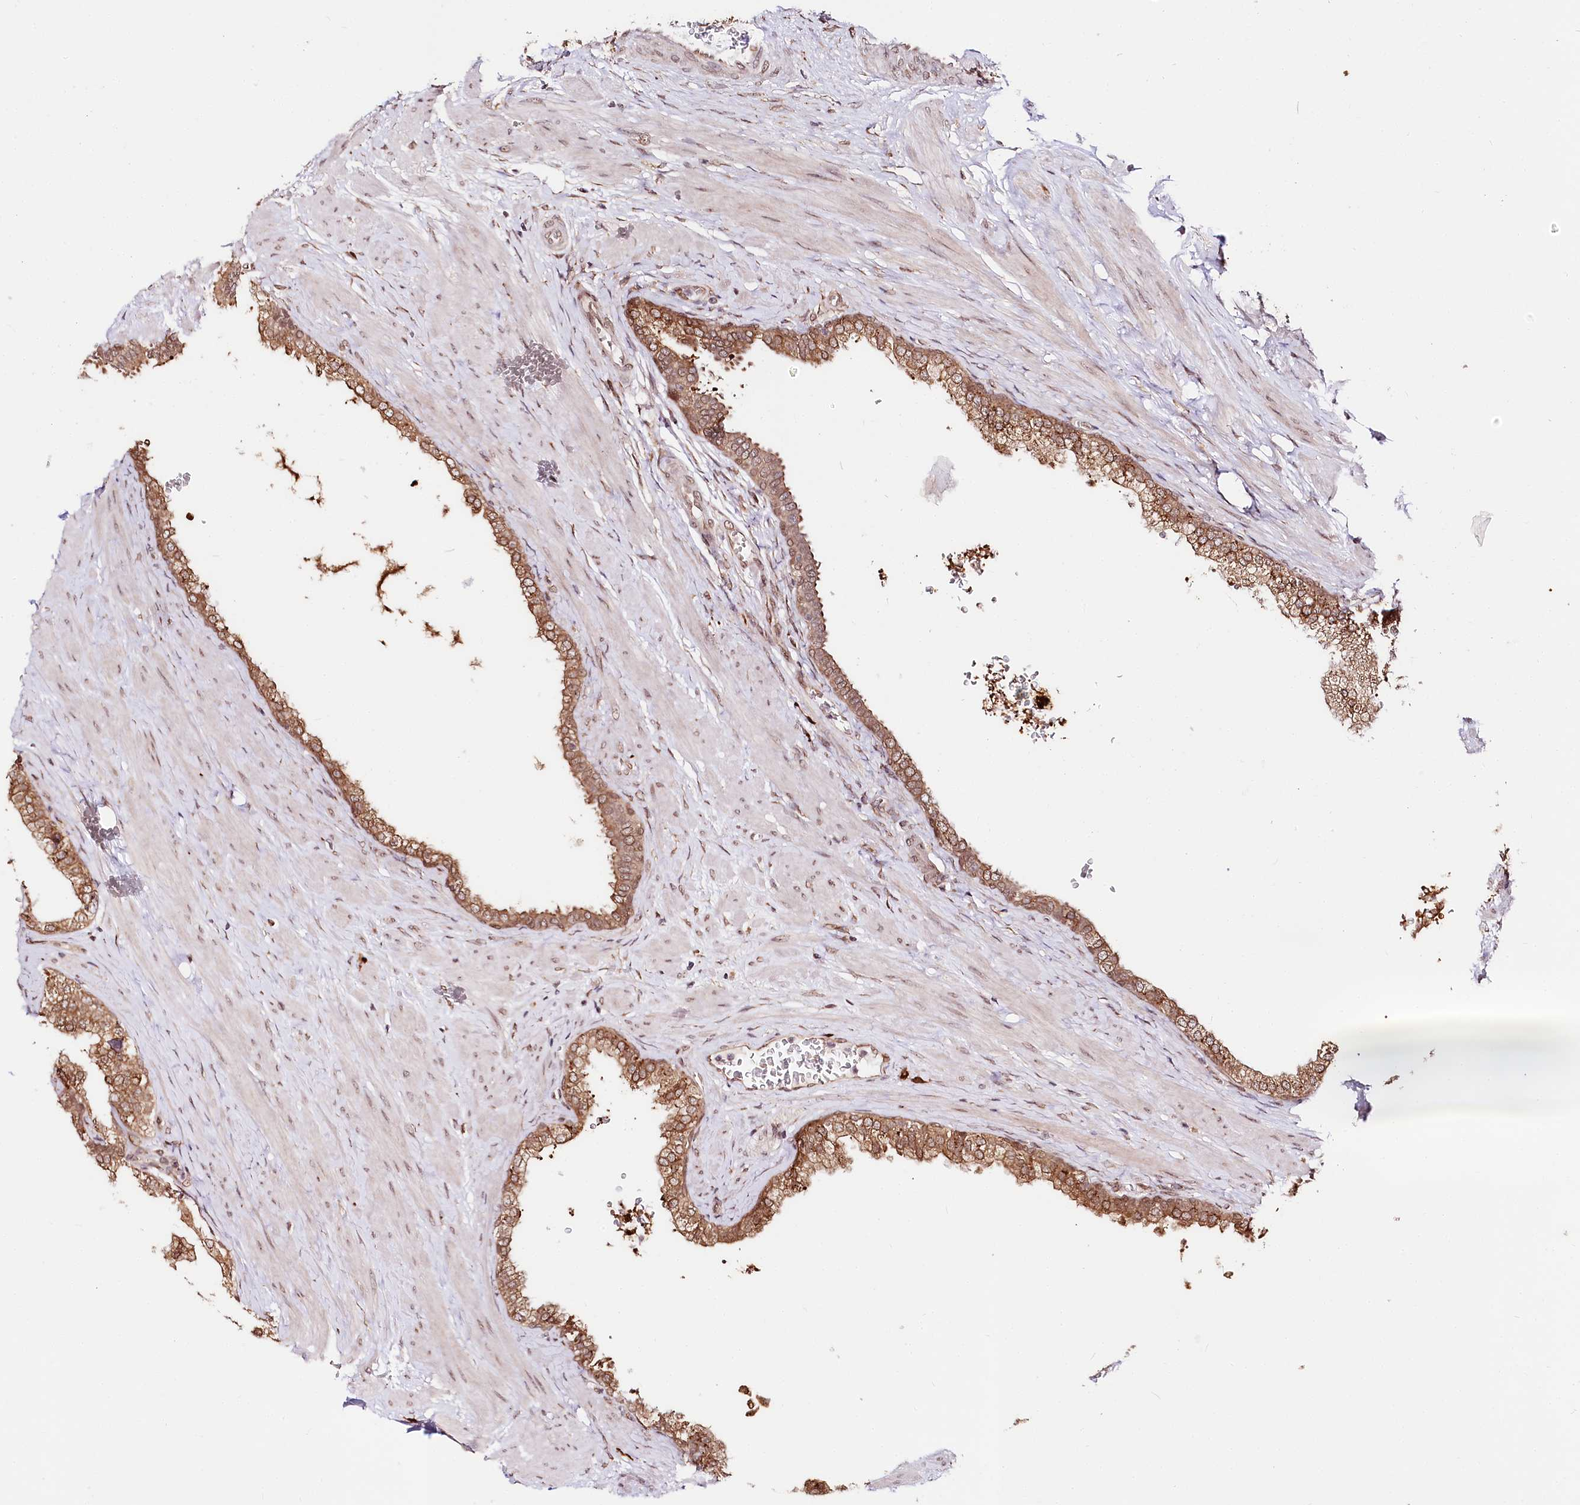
{"staining": {"intensity": "moderate", "quantity": ">75%", "location": "cytoplasmic/membranous,nuclear"}, "tissue": "prostate", "cell_type": "Glandular cells", "image_type": "normal", "snomed": [{"axis": "morphology", "description": "Normal tissue, NOS"}, {"axis": "morphology", "description": "Urothelial carcinoma, Low grade"}, {"axis": "topography", "description": "Urinary bladder"}, {"axis": "topography", "description": "Prostate"}], "caption": "Immunohistochemistry (IHC) of unremarkable prostate demonstrates medium levels of moderate cytoplasmic/membranous,nuclear staining in approximately >75% of glandular cells.", "gene": "CNPY2", "patient": {"sex": "male", "age": 60}}